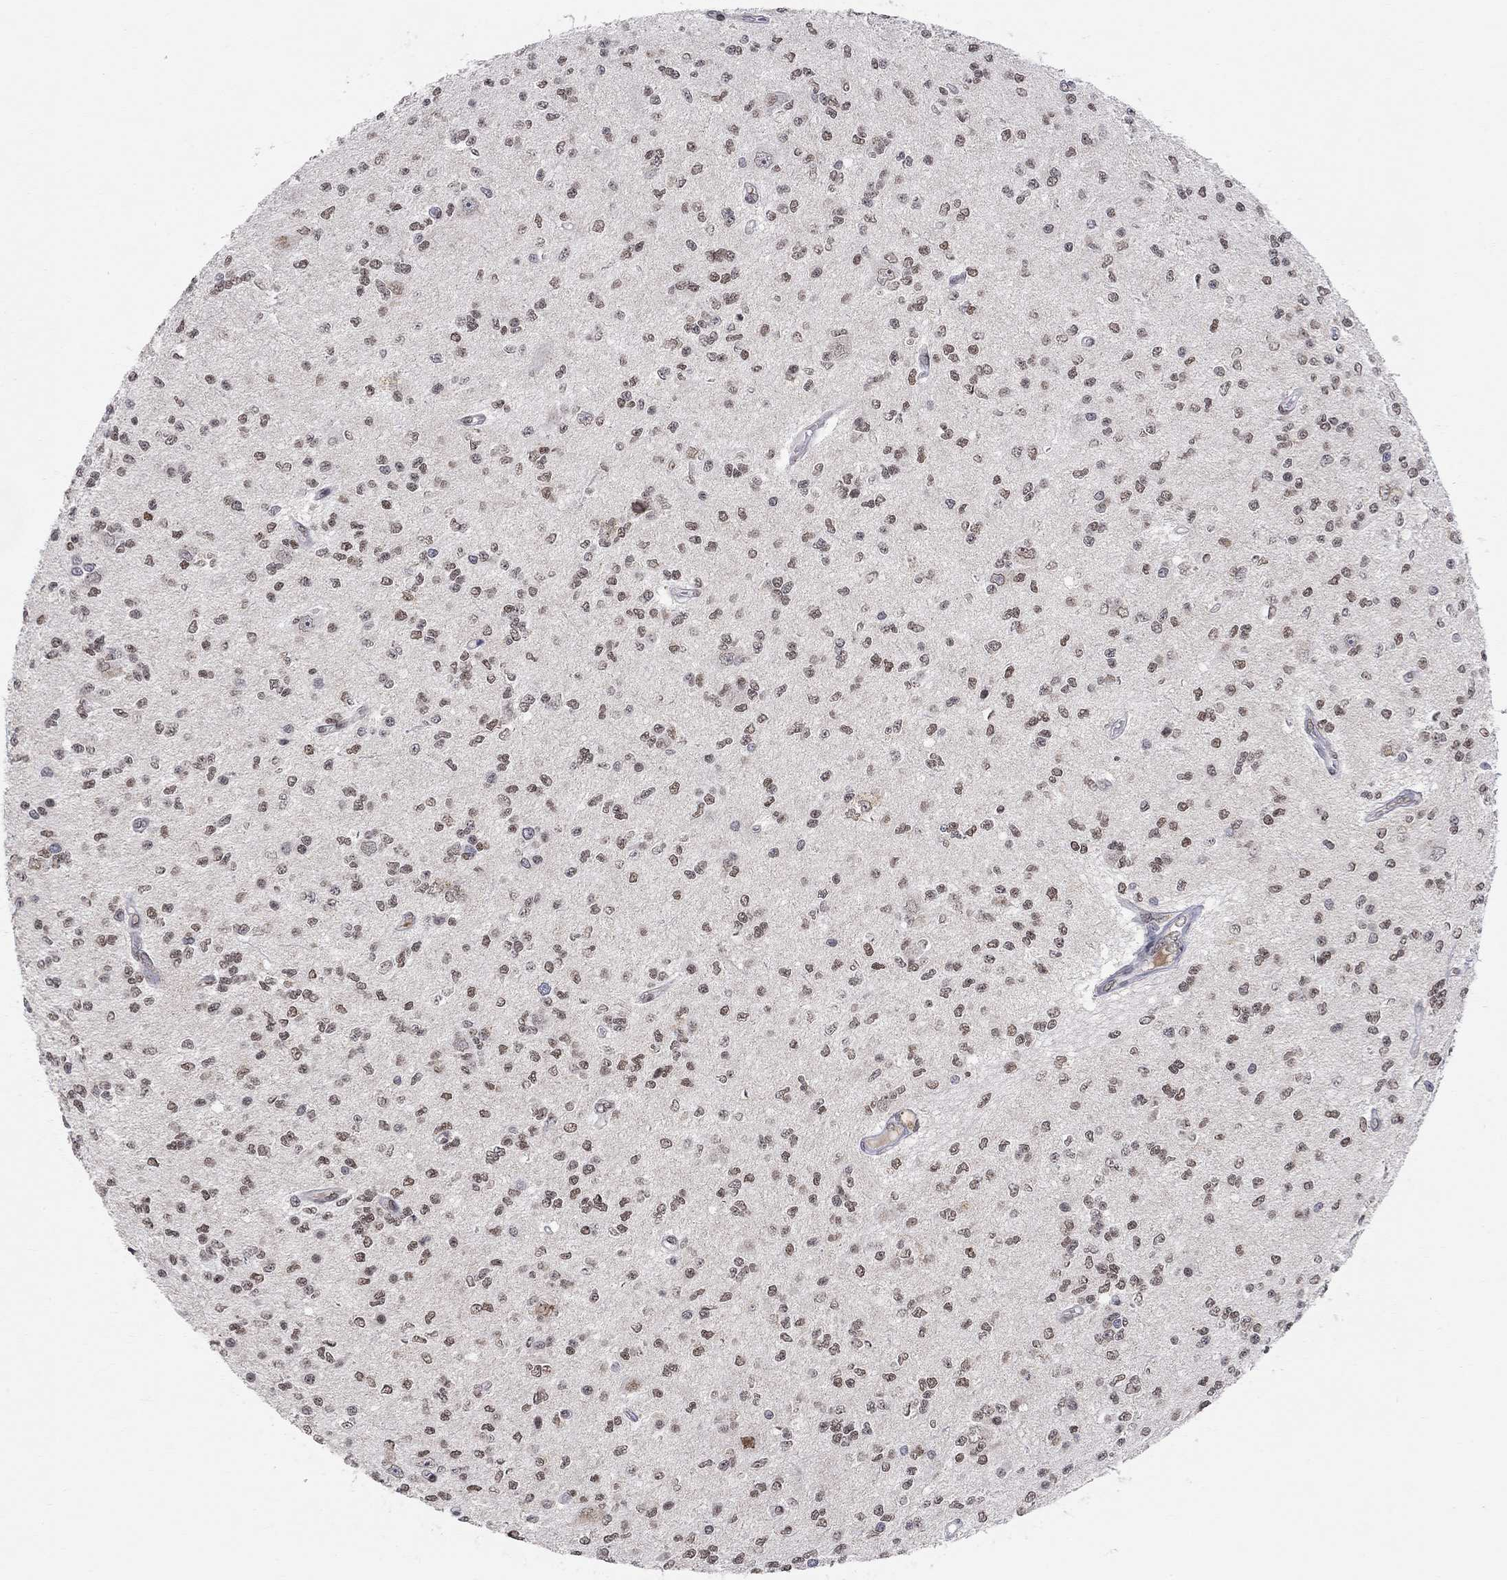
{"staining": {"intensity": "moderate", "quantity": ">75%", "location": "nuclear"}, "tissue": "glioma", "cell_type": "Tumor cells", "image_type": "cancer", "snomed": [{"axis": "morphology", "description": "Glioma, malignant, Low grade"}, {"axis": "topography", "description": "Brain"}], "caption": "Immunohistochemistry (IHC) staining of malignant glioma (low-grade), which reveals medium levels of moderate nuclear staining in about >75% of tumor cells indicating moderate nuclear protein staining. The staining was performed using DAB (3,3'-diaminobenzidine) (brown) for protein detection and nuclei were counterstained in hematoxylin (blue).", "gene": "KLF12", "patient": {"sex": "male", "age": 67}}